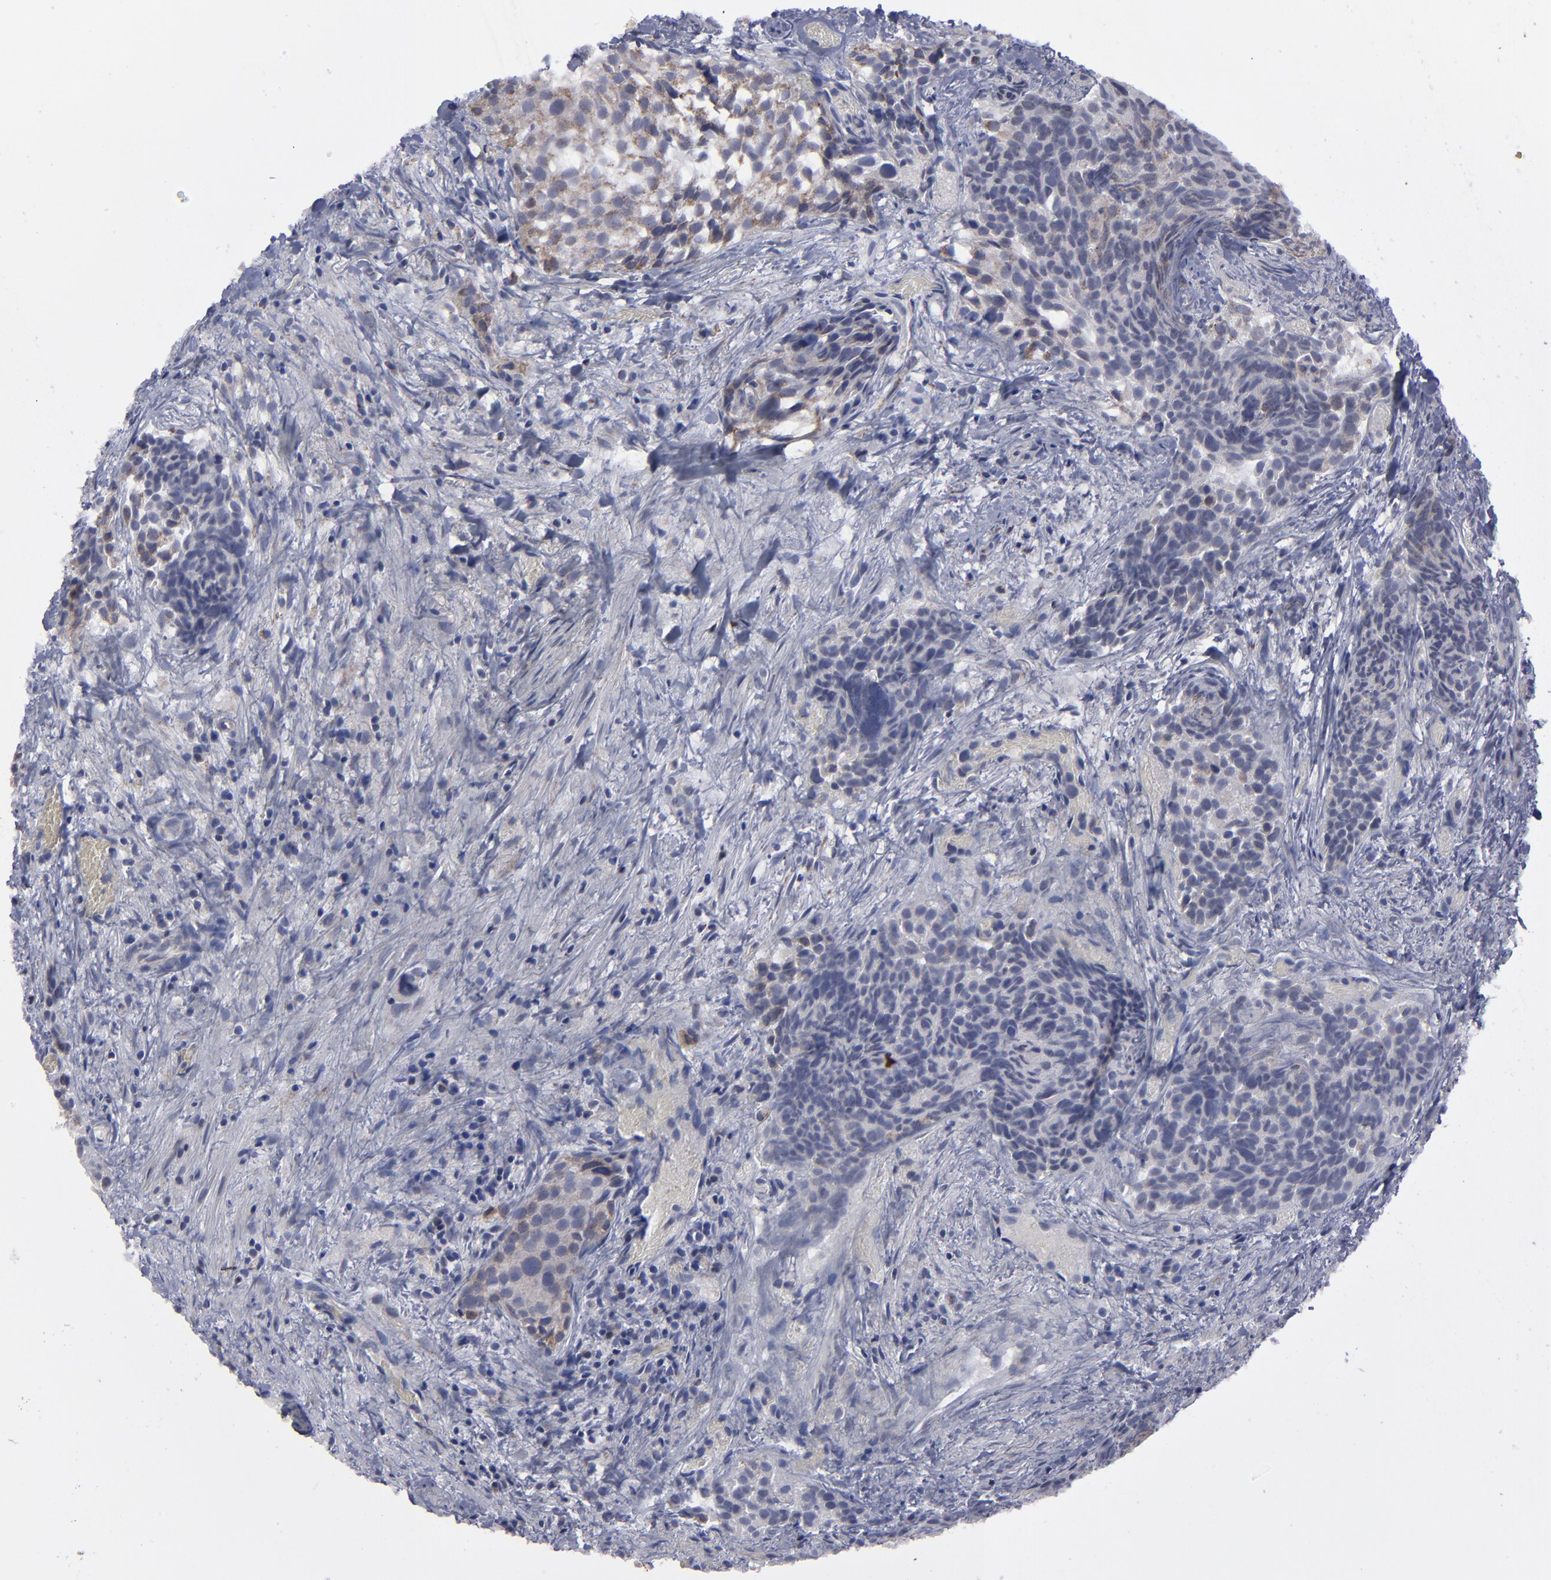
{"staining": {"intensity": "weak", "quantity": "25%-75%", "location": "cytoplasmic/membranous"}, "tissue": "urothelial cancer", "cell_type": "Tumor cells", "image_type": "cancer", "snomed": [{"axis": "morphology", "description": "Urothelial carcinoma, High grade"}, {"axis": "topography", "description": "Urinary bladder"}], "caption": "Immunohistochemical staining of human urothelial carcinoma (high-grade) exhibits low levels of weak cytoplasmic/membranous protein staining in approximately 25%-75% of tumor cells.", "gene": "MYOM2", "patient": {"sex": "female", "age": 78}}